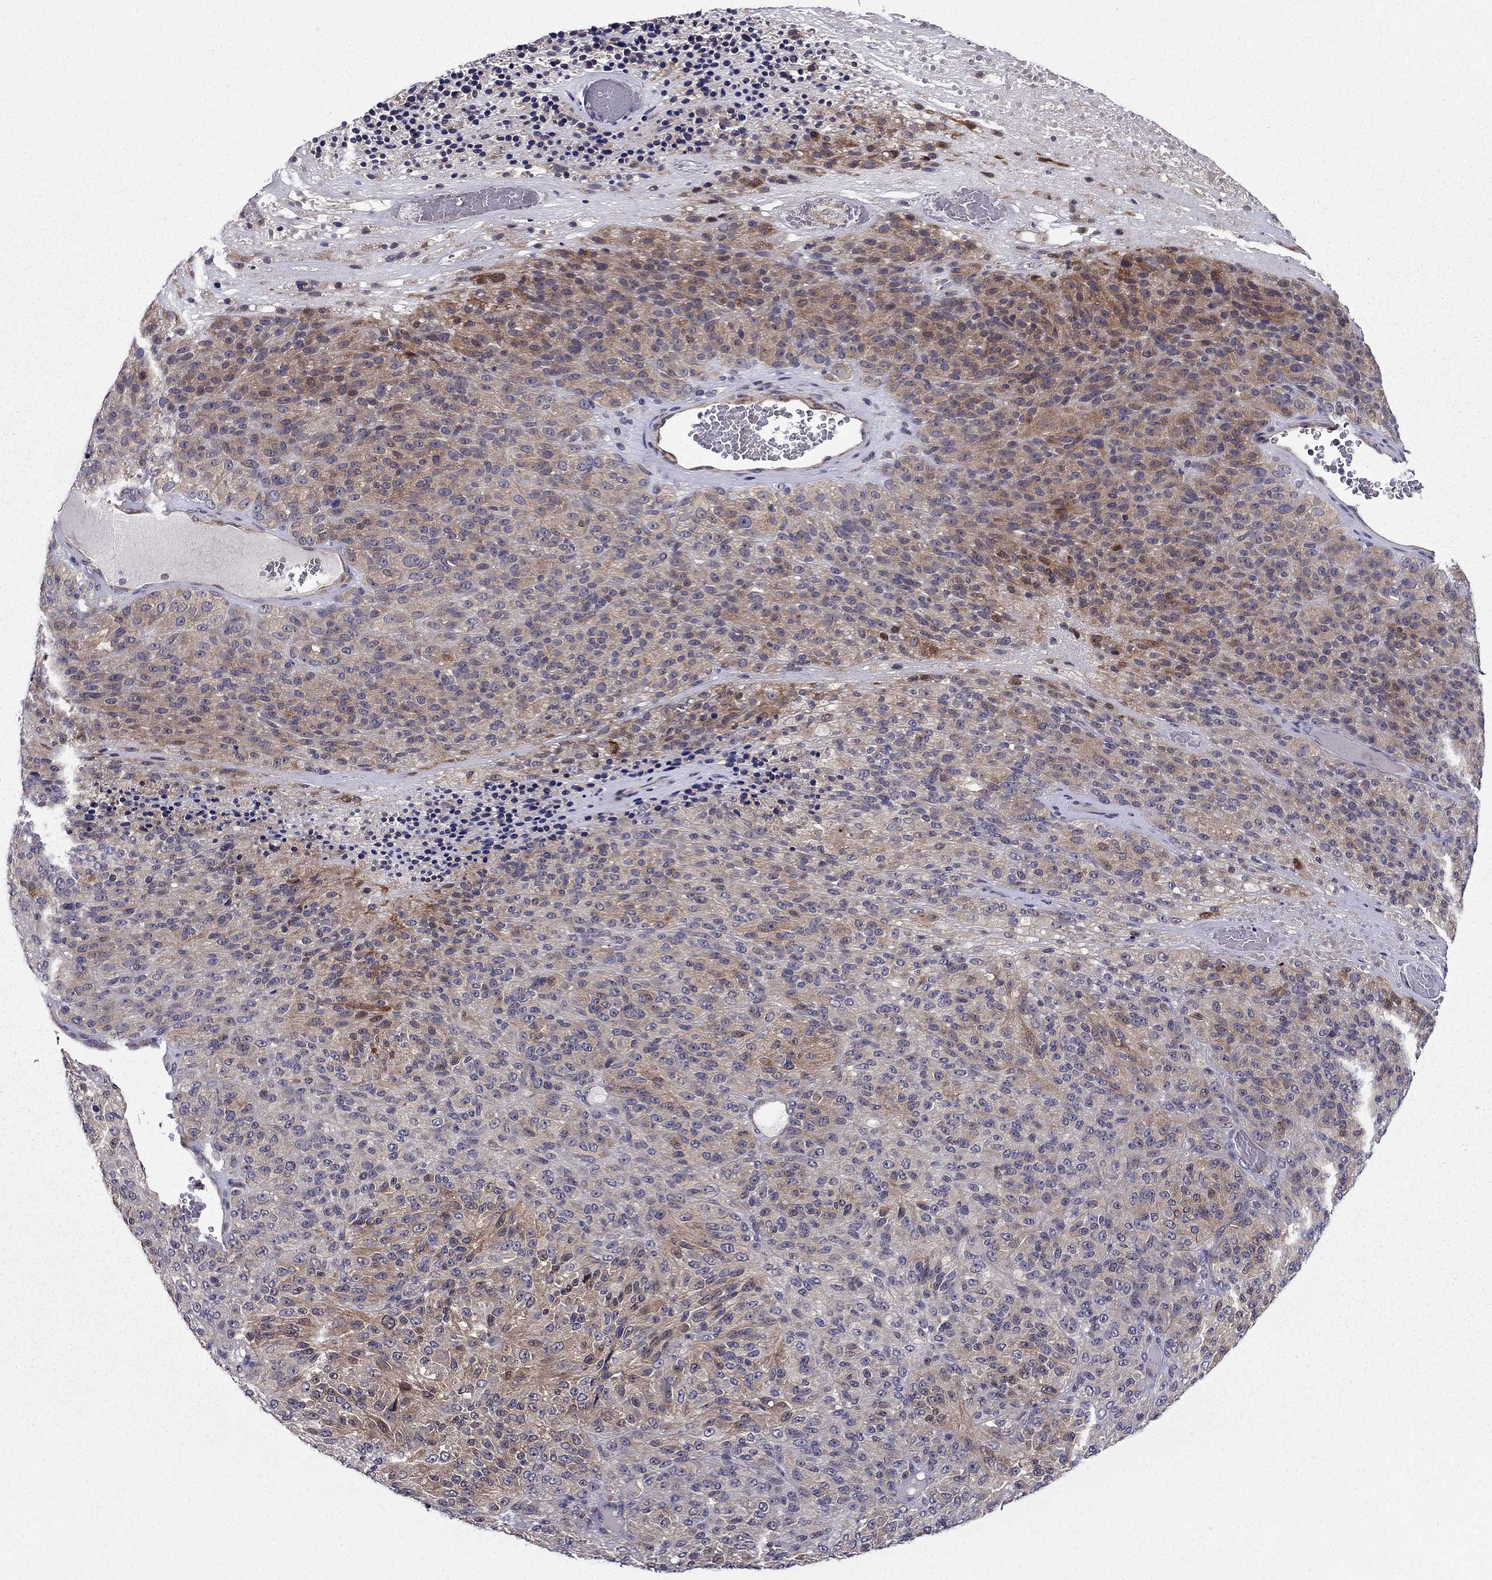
{"staining": {"intensity": "weak", "quantity": "25%-75%", "location": "cytoplasmic/membranous"}, "tissue": "melanoma", "cell_type": "Tumor cells", "image_type": "cancer", "snomed": [{"axis": "morphology", "description": "Malignant melanoma, Metastatic site"}, {"axis": "topography", "description": "Brain"}], "caption": "Immunohistochemical staining of malignant melanoma (metastatic site) shows low levels of weak cytoplasmic/membranous staining in approximately 25%-75% of tumor cells.", "gene": "ARHGEF28", "patient": {"sex": "female", "age": 56}}